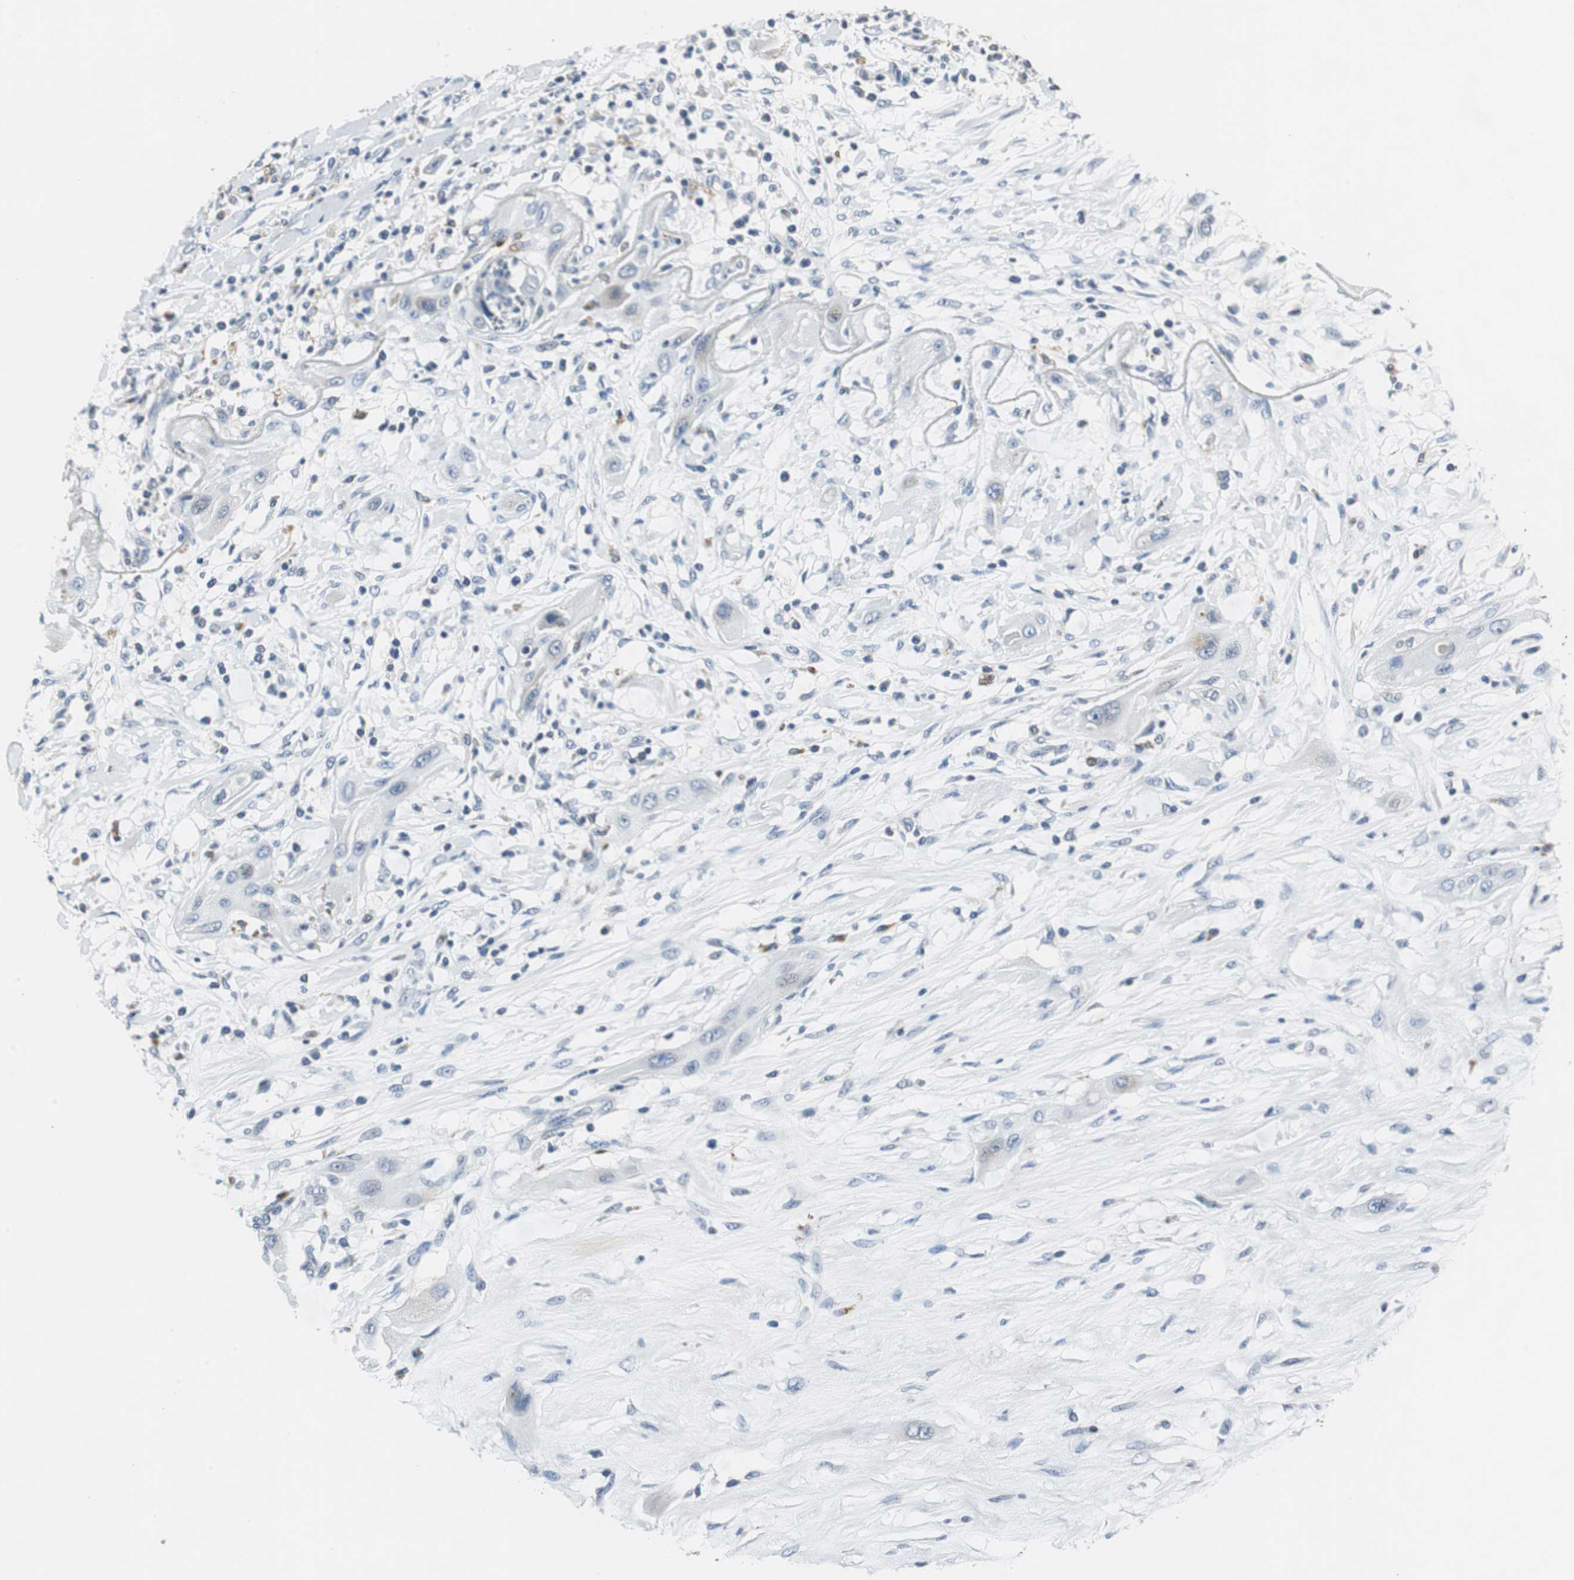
{"staining": {"intensity": "negative", "quantity": "none", "location": "none"}, "tissue": "lung cancer", "cell_type": "Tumor cells", "image_type": "cancer", "snomed": [{"axis": "morphology", "description": "Squamous cell carcinoma, NOS"}, {"axis": "topography", "description": "Lung"}], "caption": "Immunohistochemistry (IHC) of lung cancer (squamous cell carcinoma) reveals no positivity in tumor cells.", "gene": "NIT1", "patient": {"sex": "female", "age": 47}}